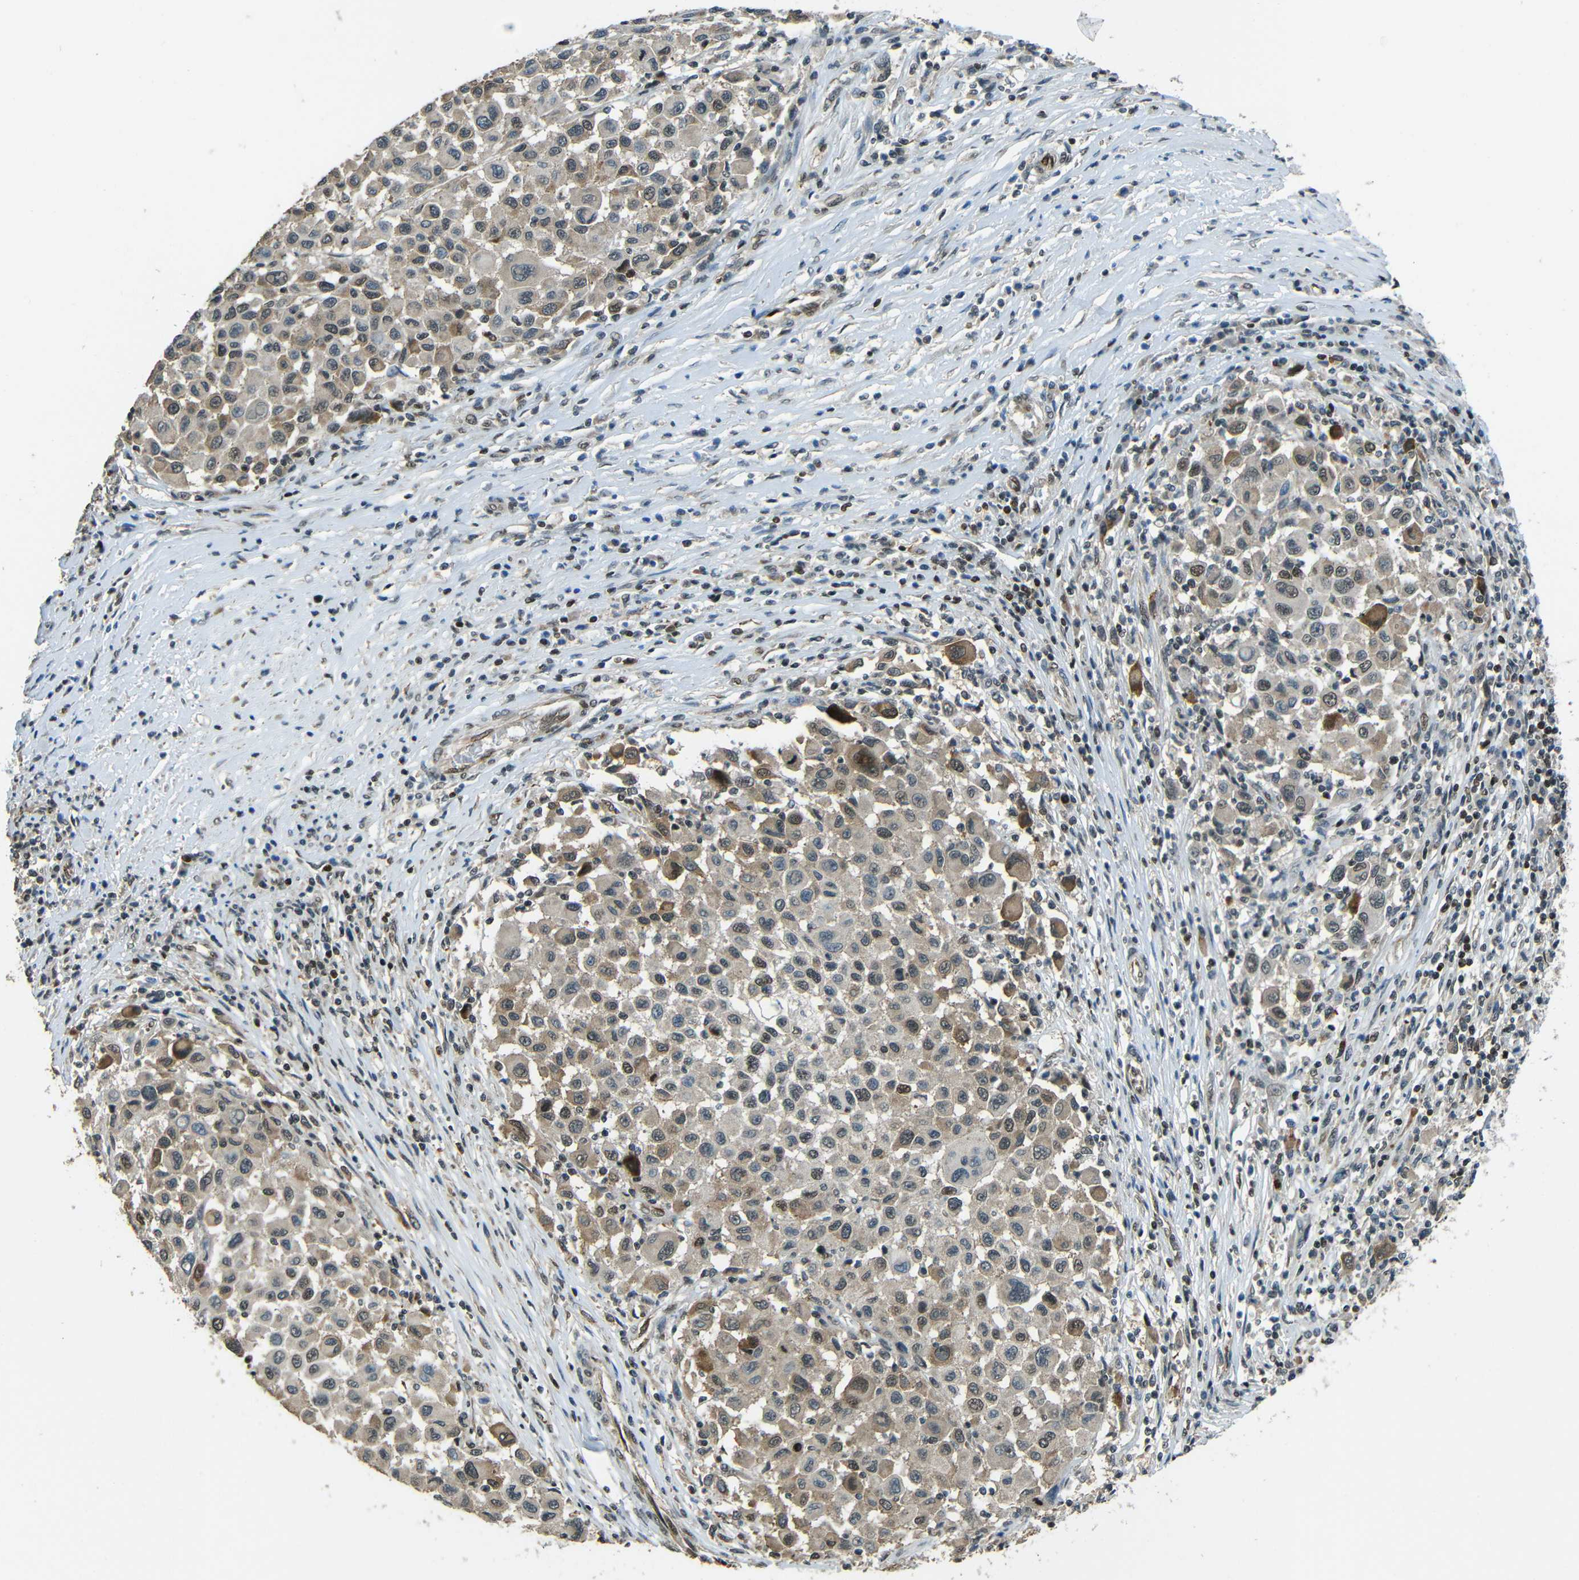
{"staining": {"intensity": "moderate", "quantity": ">75%", "location": "cytoplasmic/membranous"}, "tissue": "melanoma", "cell_type": "Tumor cells", "image_type": "cancer", "snomed": [{"axis": "morphology", "description": "Malignant melanoma, Metastatic site"}, {"axis": "topography", "description": "Lymph node"}], "caption": "An immunohistochemistry (IHC) photomicrograph of neoplastic tissue is shown. Protein staining in brown highlights moderate cytoplasmic/membranous positivity in melanoma within tumor cells.", "gene": "PSIP1", "patient": {"sex": "male", "age": 61}}